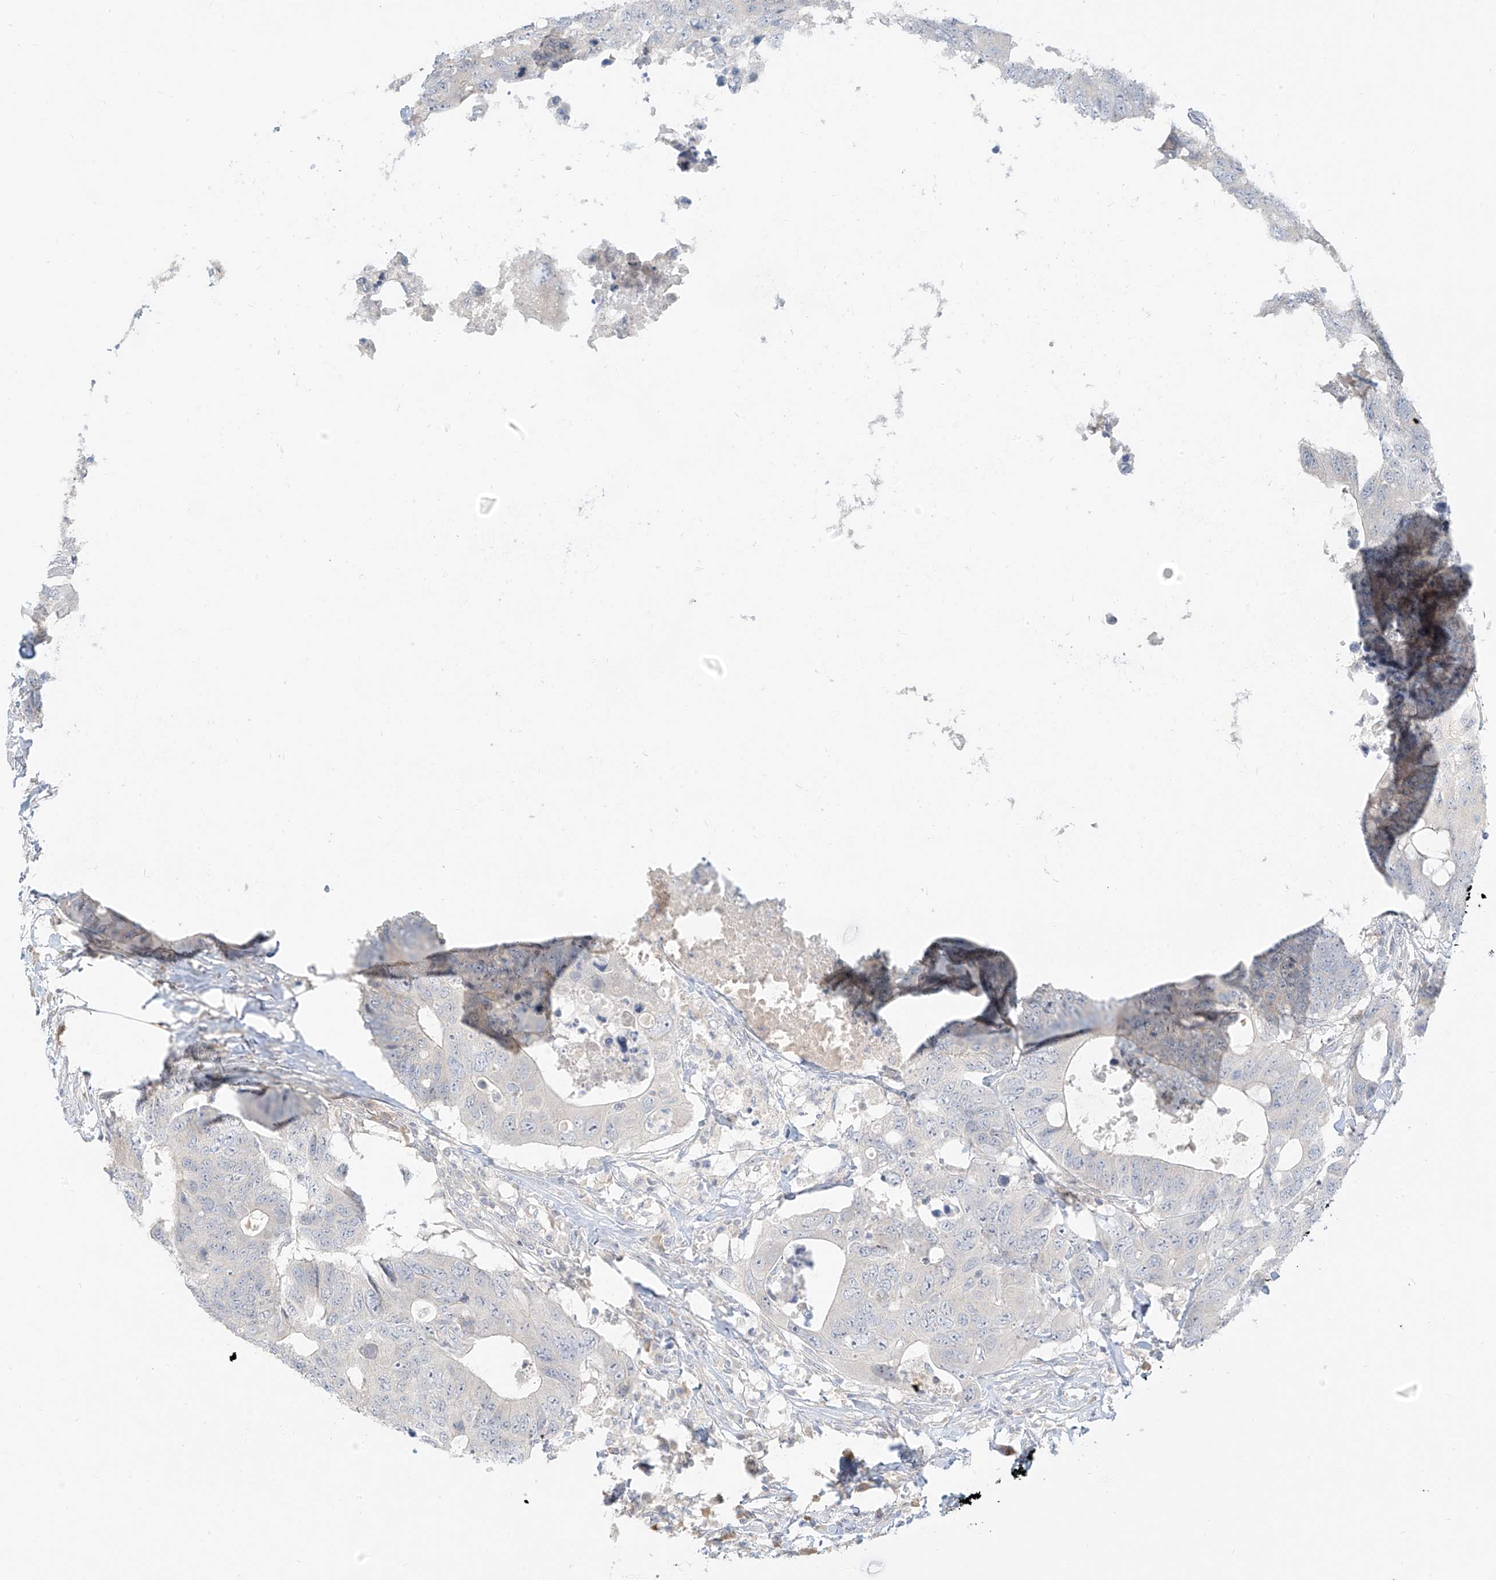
{"staining": {"intensity": "negative", "quantity": "none", "location": "none"}, "tissue": "colorectal cancer", "cell_type": "Tumor cells", "image_type": "cancer", "snomed": [{"axis": "morphology", "description": "Adenocarcinoma, NOS"}, {"axis": "topography", "description": "Colon"}], "caption": "High power microscopy micrograph of an IHC image of colorectal cancer (adenocarcinoma), revealing no significant positivity in tumor cells.", "gene": "C2orf42", "patient": {"sex": "male", "age": 71}}